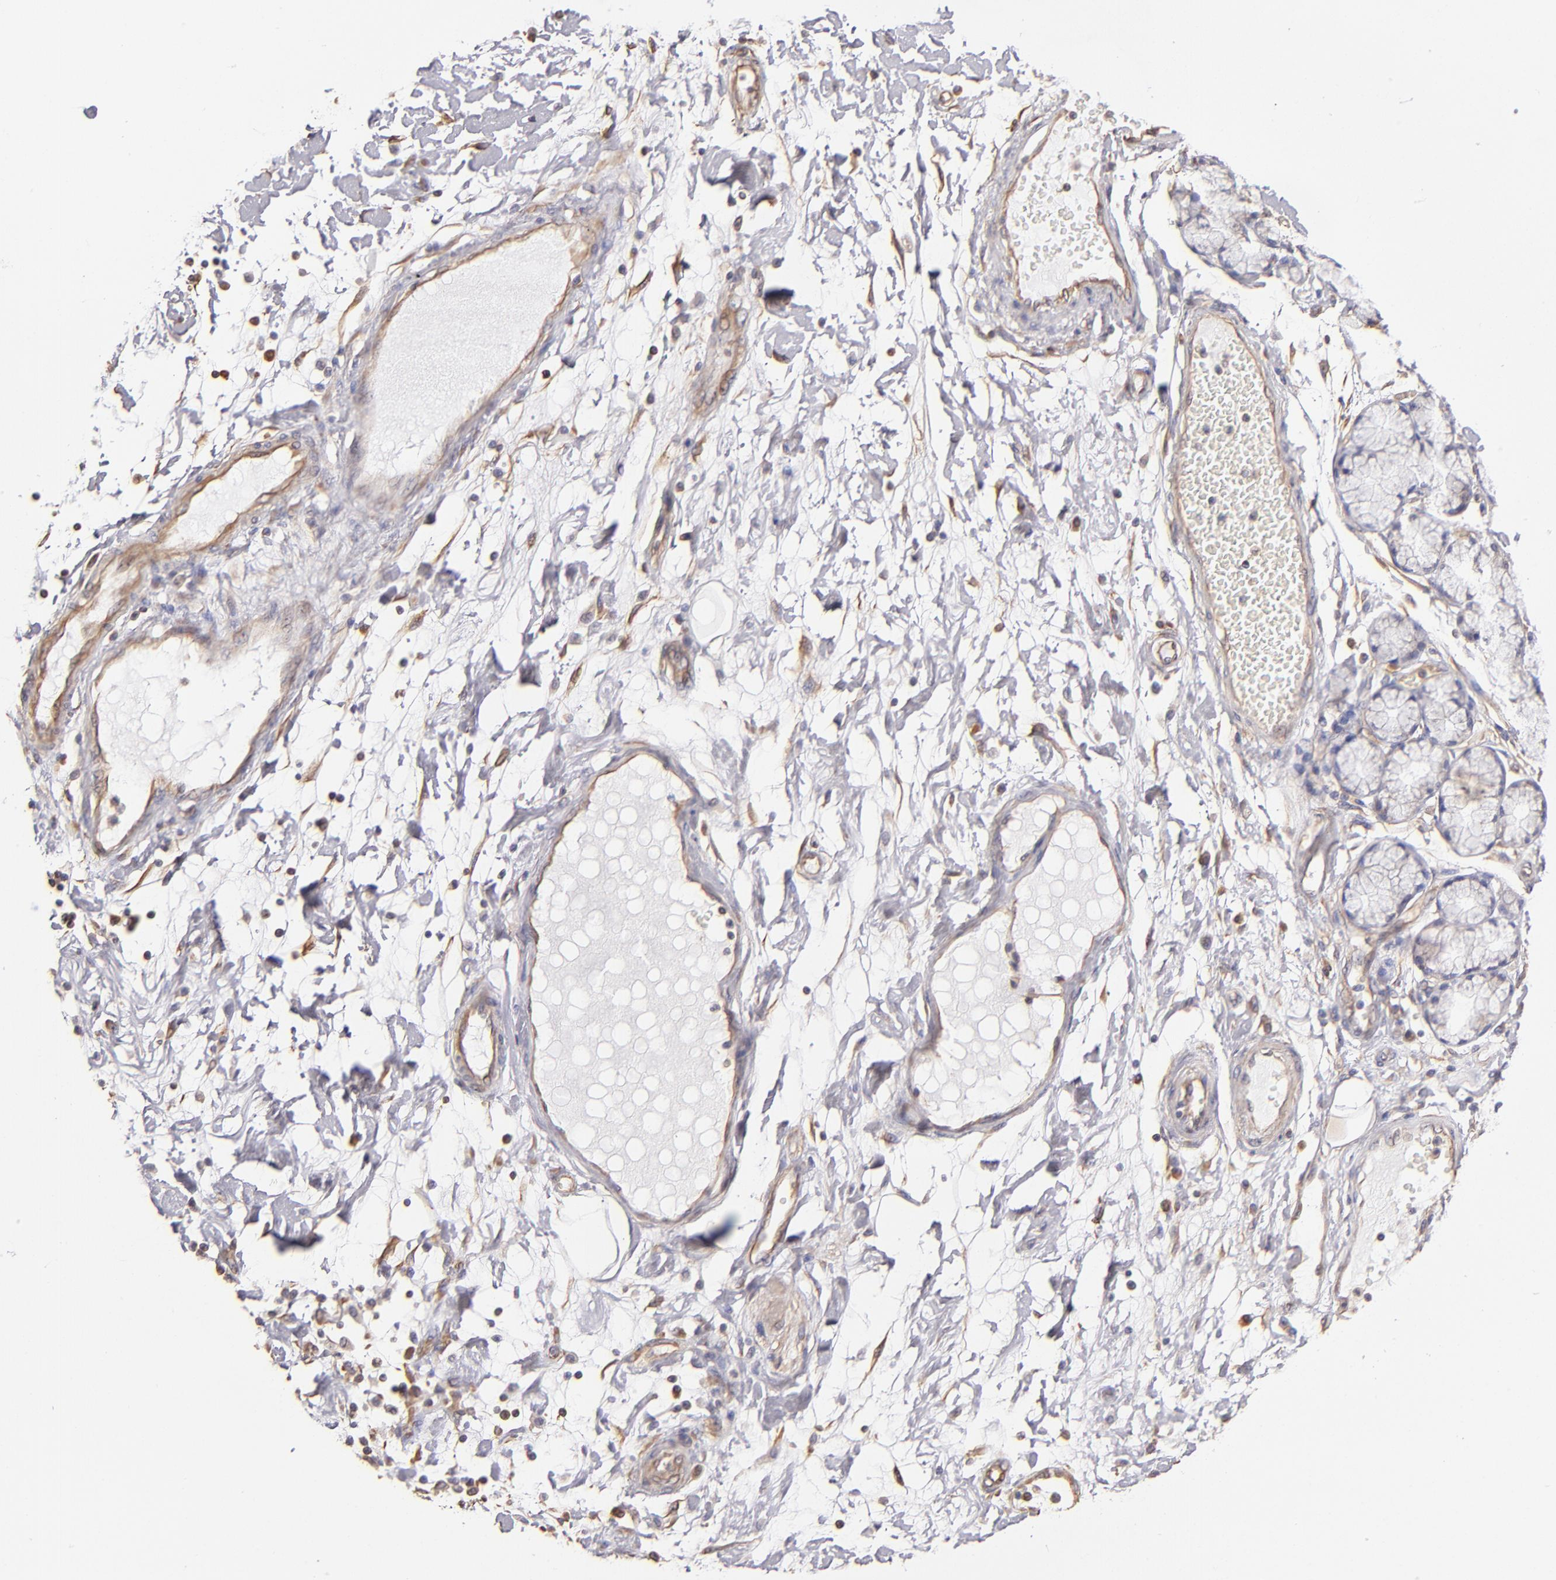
{"staining": {"intensity": "negative", "quantity": "none", "location": "none"}, "tissue": "pancreatic cancer", "cell_type": "Tumor cells", "image_type": "cancer", "snomed": [{"axis": "morphology", "description": "Adenocarcinoma, NOS"}, {"axis": "morphology", "description": "Adenocarcinoma, metastatic, NOS"}, {"axis": "topography", "description": "Lymph node"}, {"axis": "topography", "description": "Pancreas"}, {"axis": "topography", "description": "Duodenum"}], "caption": "Protein analysis of pancreatic cancer reveals no significant positivity in tumor cells.", "gene": "ABCC1", "patient": {"sex": "female", "age": 64}}